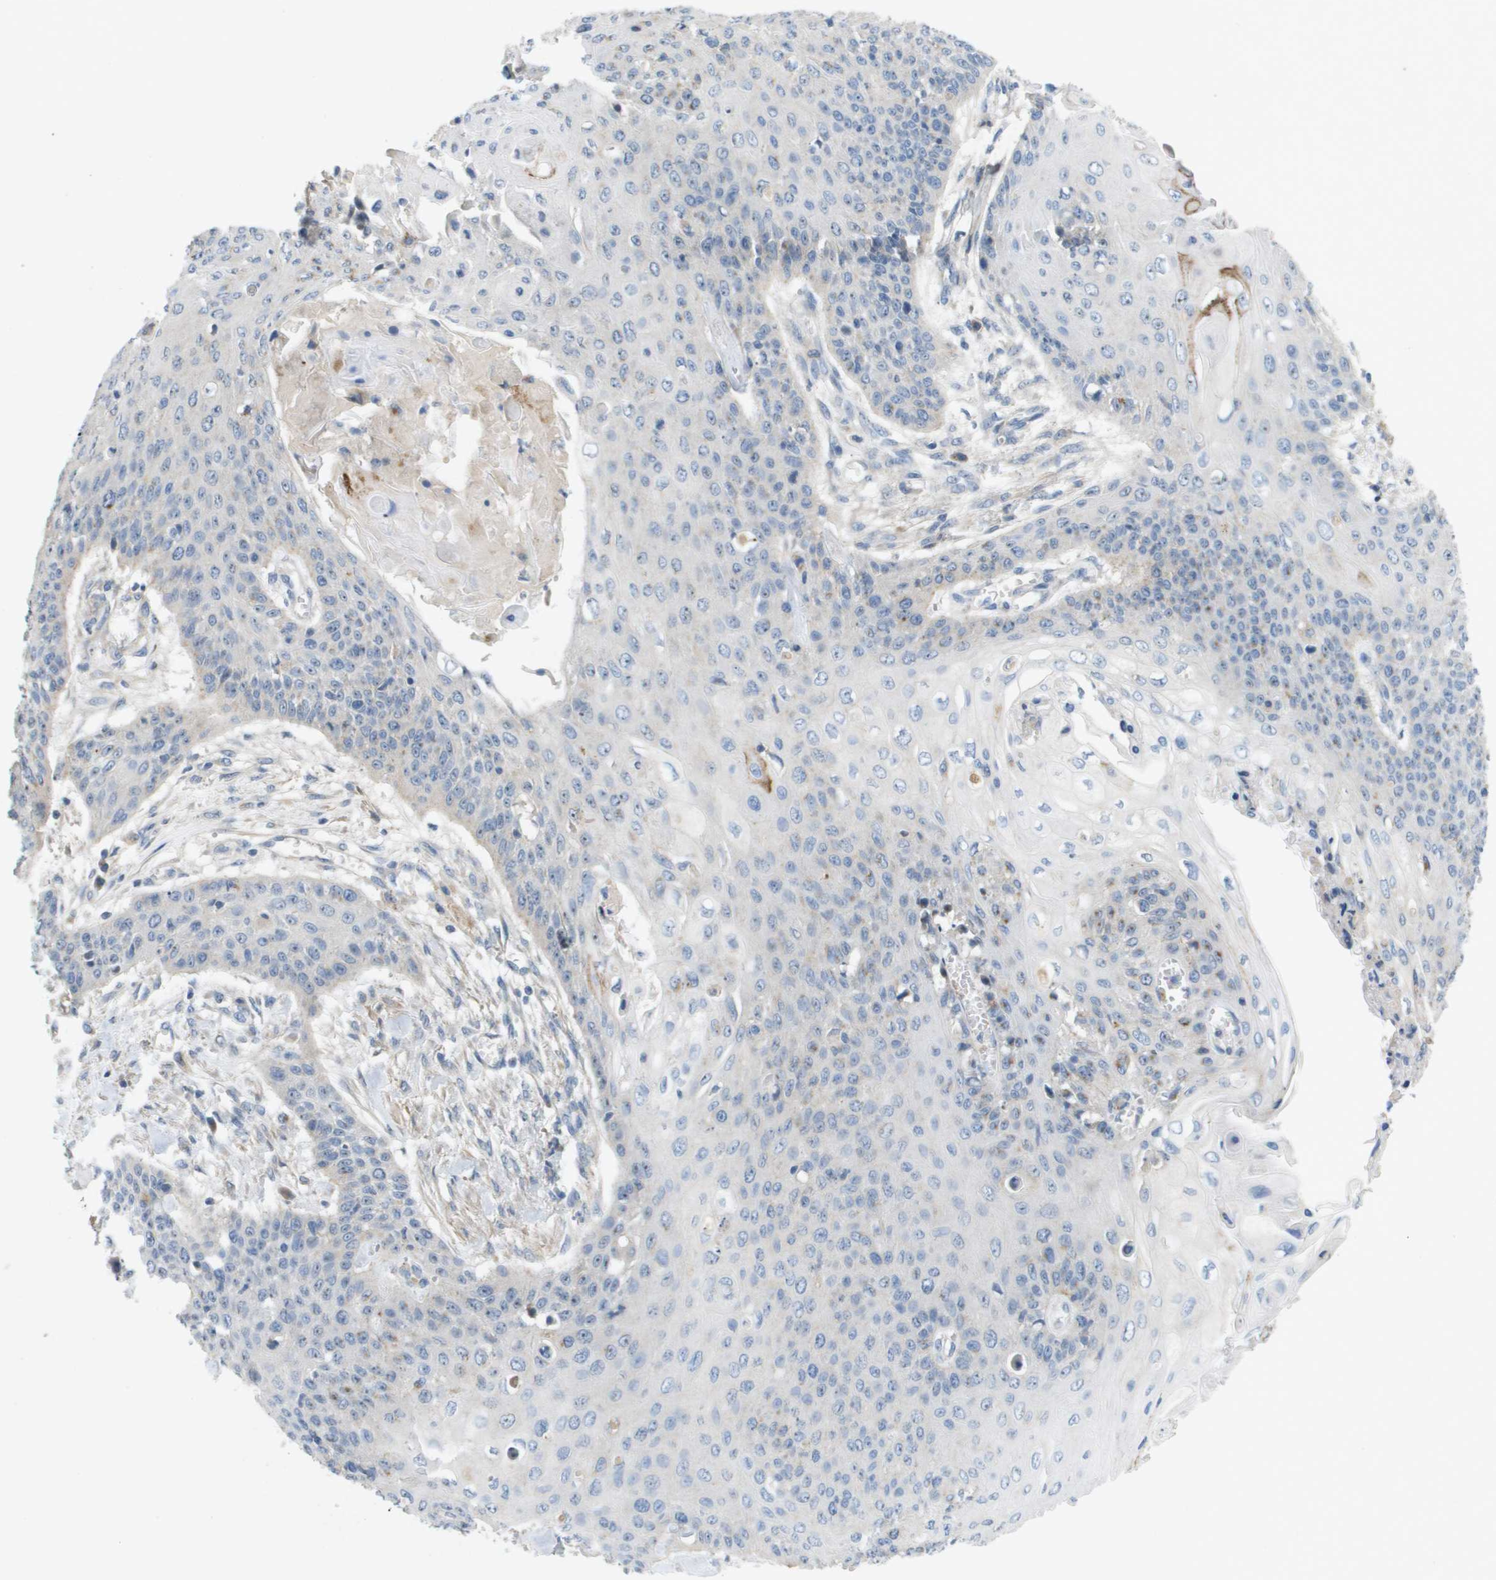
{"staining": {"intensity": "negative", "quantity": "none", "location": "none"}, "tissue": "cervical cancer", "cell_type": "Tumor cells", "image_type": "cancer", "snomed": [{"axis": "morphology", "description": "Squamous cell carcinoma, NOS"}, {"axis": "topography", "description": "Cervix"}], "caption": "IHC photomicrograph of neoplastic tissue: cervical squamous cell carcinoma stained with DAB reveals no significant protein expression in tumor cells.", "gene": "B3GNT5", "patient": {"sex": "female", "age": 39}}